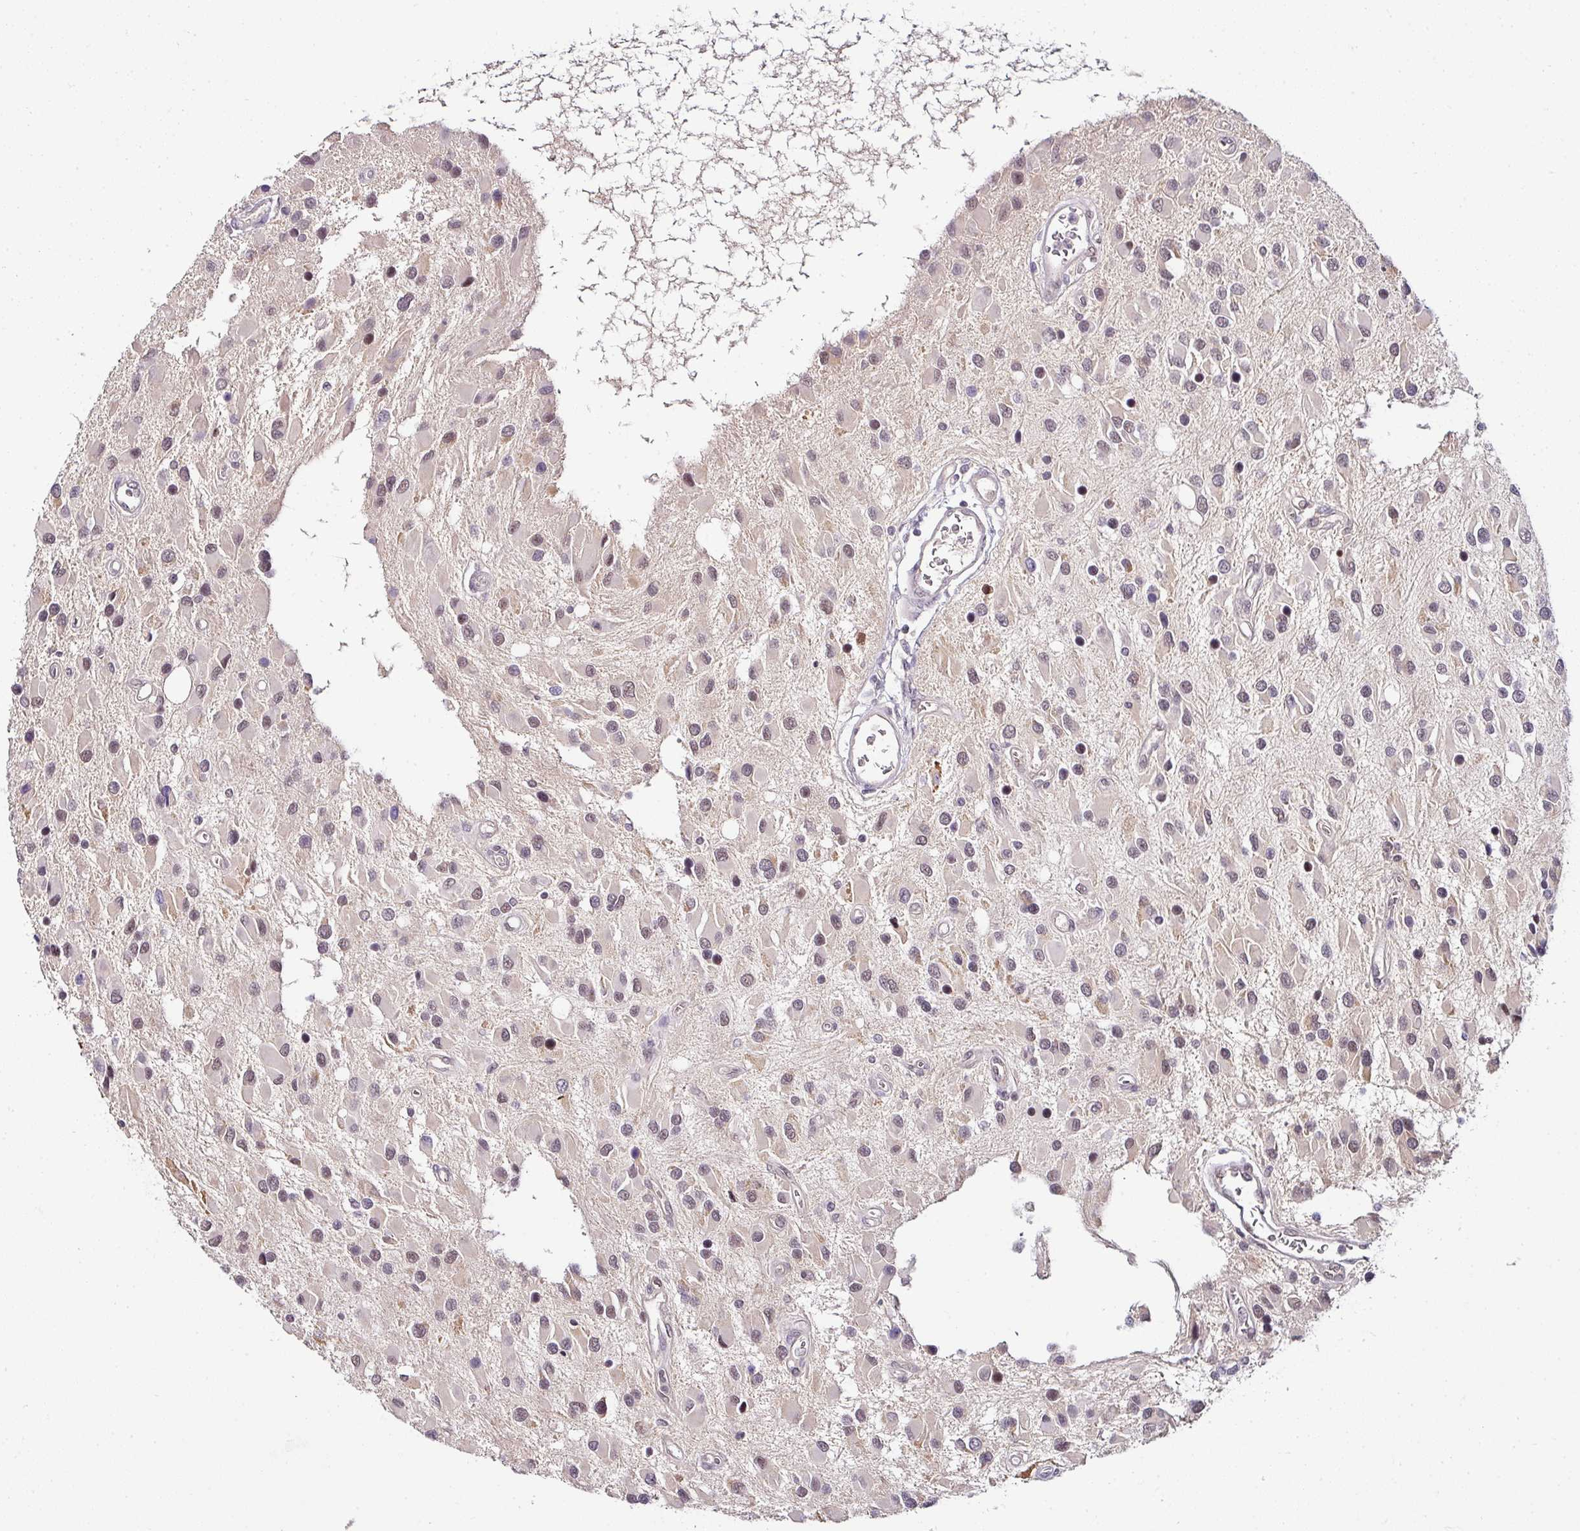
{"staining": {"intensity": "weak", "quantity": "<25%", "location": "nuclear"}, "tissue": "glioma", "cell_type": "Tumor cells", "image_type": "cancer", "snomed": [{"axis": "morphology", "description": "Glioma, malignant, High grade"}, {"axis": "topography", "description": "Brain"}], "caption": "IHC of human glioma exhibits no positivity in tumor cells.", "gene": "NAPSA", "patient": {"sex": "male", "age": 53}}